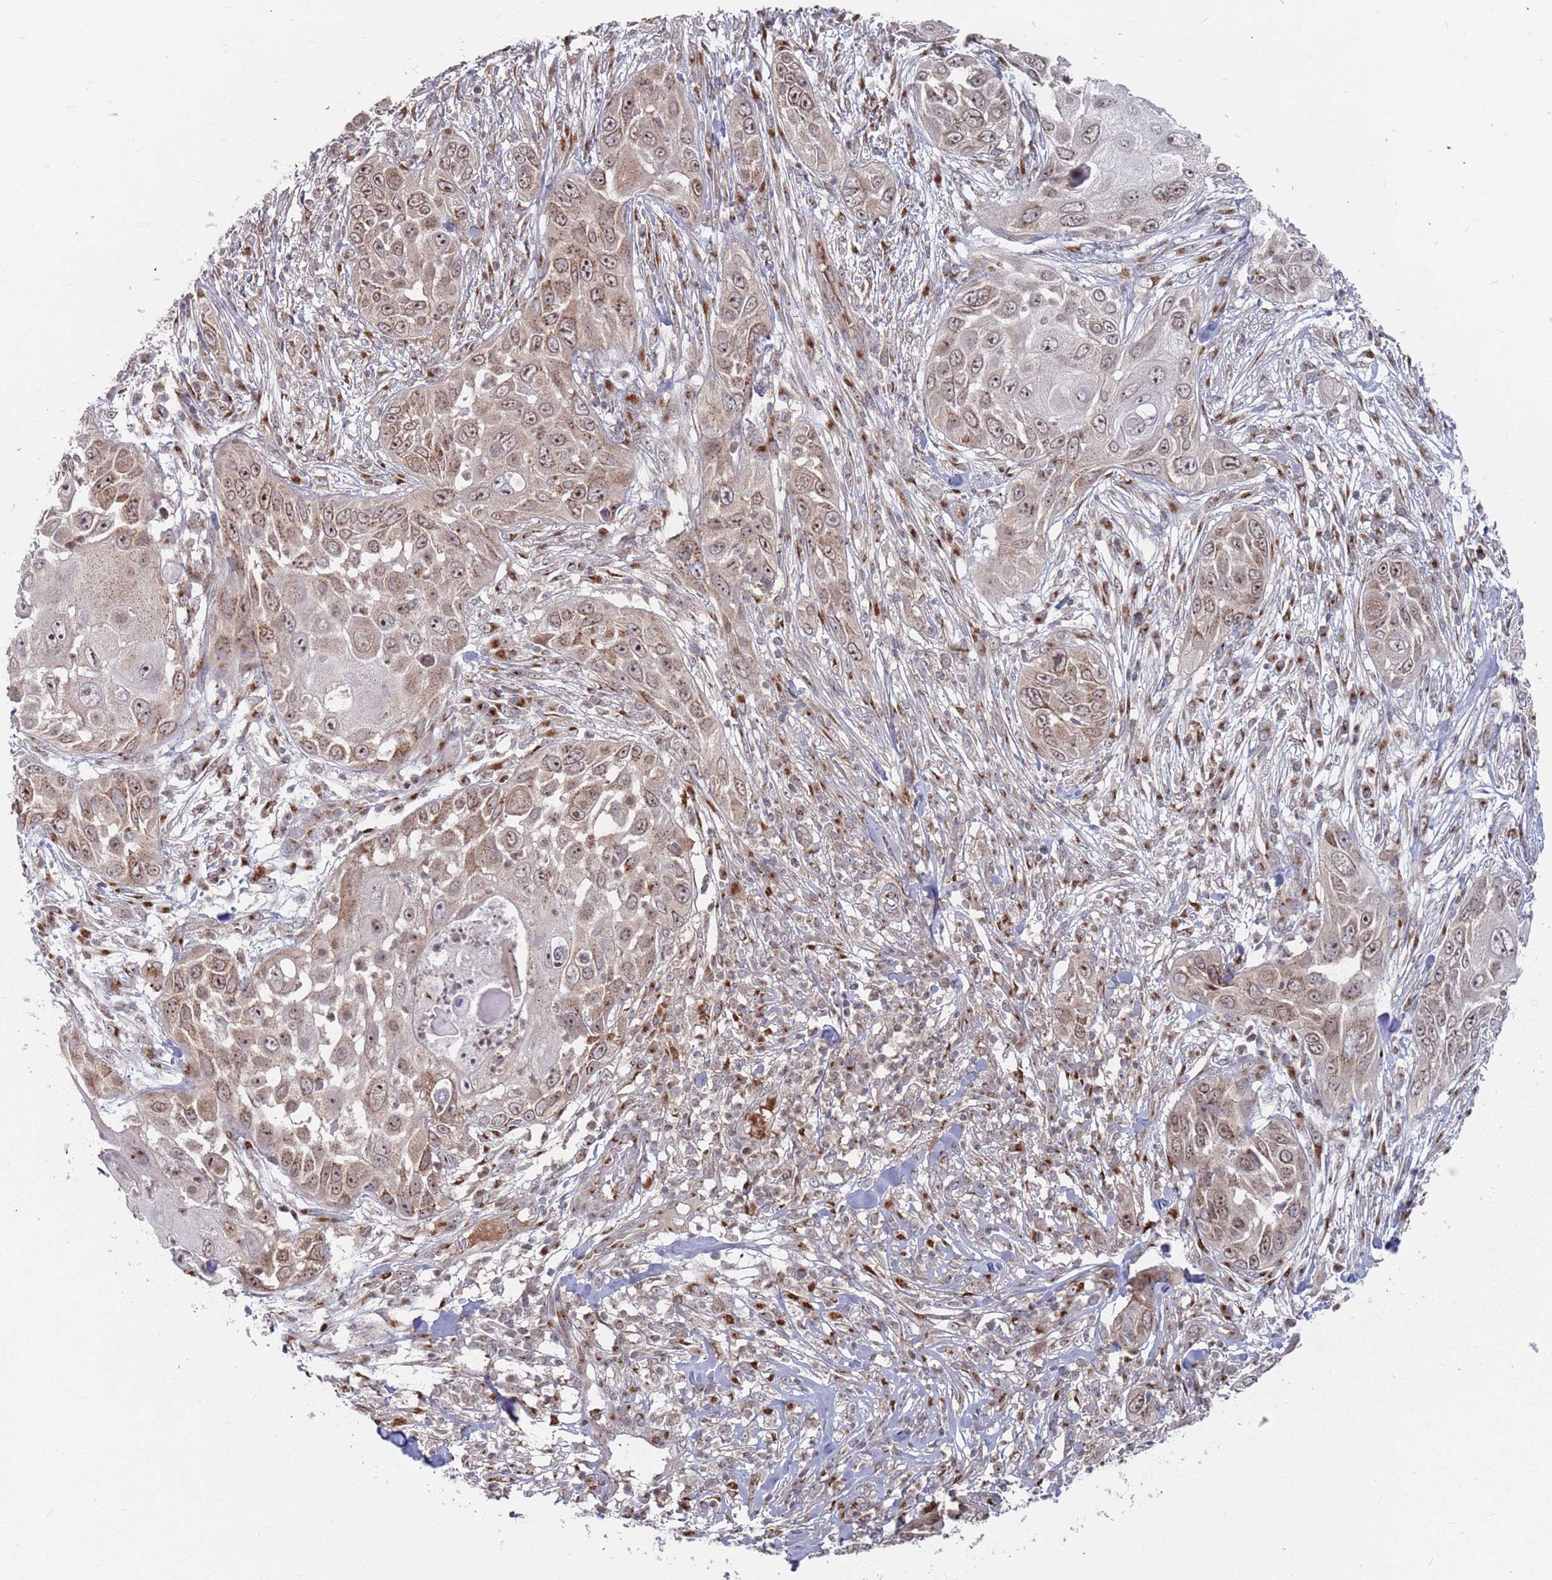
{"staining": {"intensity": "moderate", "quantity": "25%-75%", "location": "cytoplasmic/membranous,nuclear"}, "tissue": "skin cancer", "cell_type": "Tumor cells", "image_type": "cancer", "snomed": [{"axis": "morphology", "description": "Squamous cell carcinoma, NOS"}, {"axis": "topography", "description": "Skin"}], "caption": "Tumor cells demonstrate moderate cytoplasmic/membranous and nuclear staining in about 25%-75% of cells in skin cancer (squamous cell carcinoma).", "gene": "FMO4", "patient": {"sex": "female", "age": 44}}